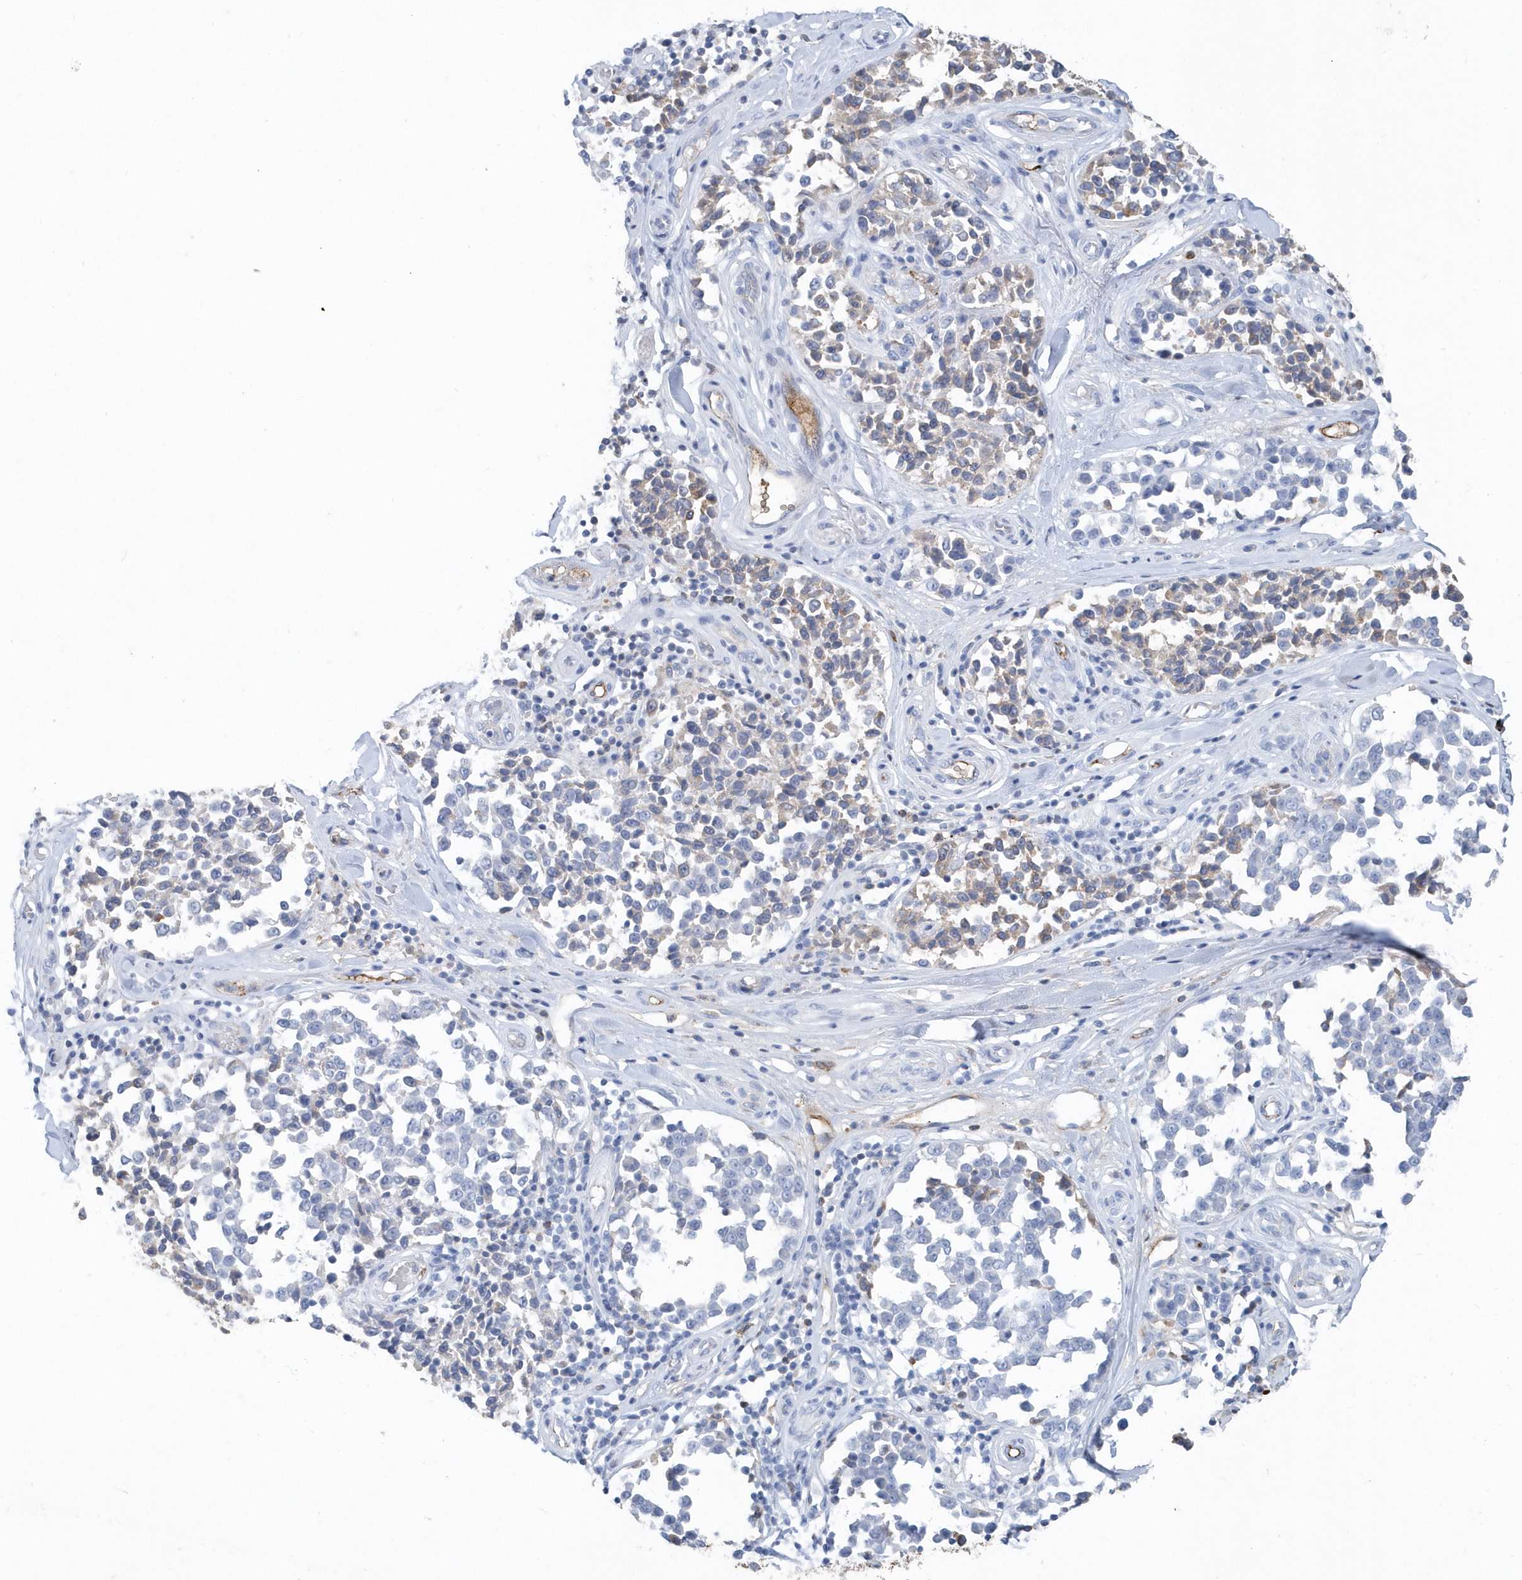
{"staining": {"intensity": "negative", "quantity": "none", "location": "none"}, "tissue": "melanoma", "cell_type": "Tumor cells", "image_type": "cancer", "snomed": [{"axis": "morphology", "description": "Malignant melanoma, NOS"}, {"axis": "topography", "description": "Skin"}], "caption": "A high-resolution micrograph shows immunohistochemistry (IHC) staining of malignant melanoma, which displays no significant positivity in tumor cells. The staining was performed using DAB to visualize the protein expression in brown, while the nuclei were stained in blue with hematoxylin (Magnification: 20x).", "gene": "JCHAIN", "patient": {"sex": "female", "age": 64}}